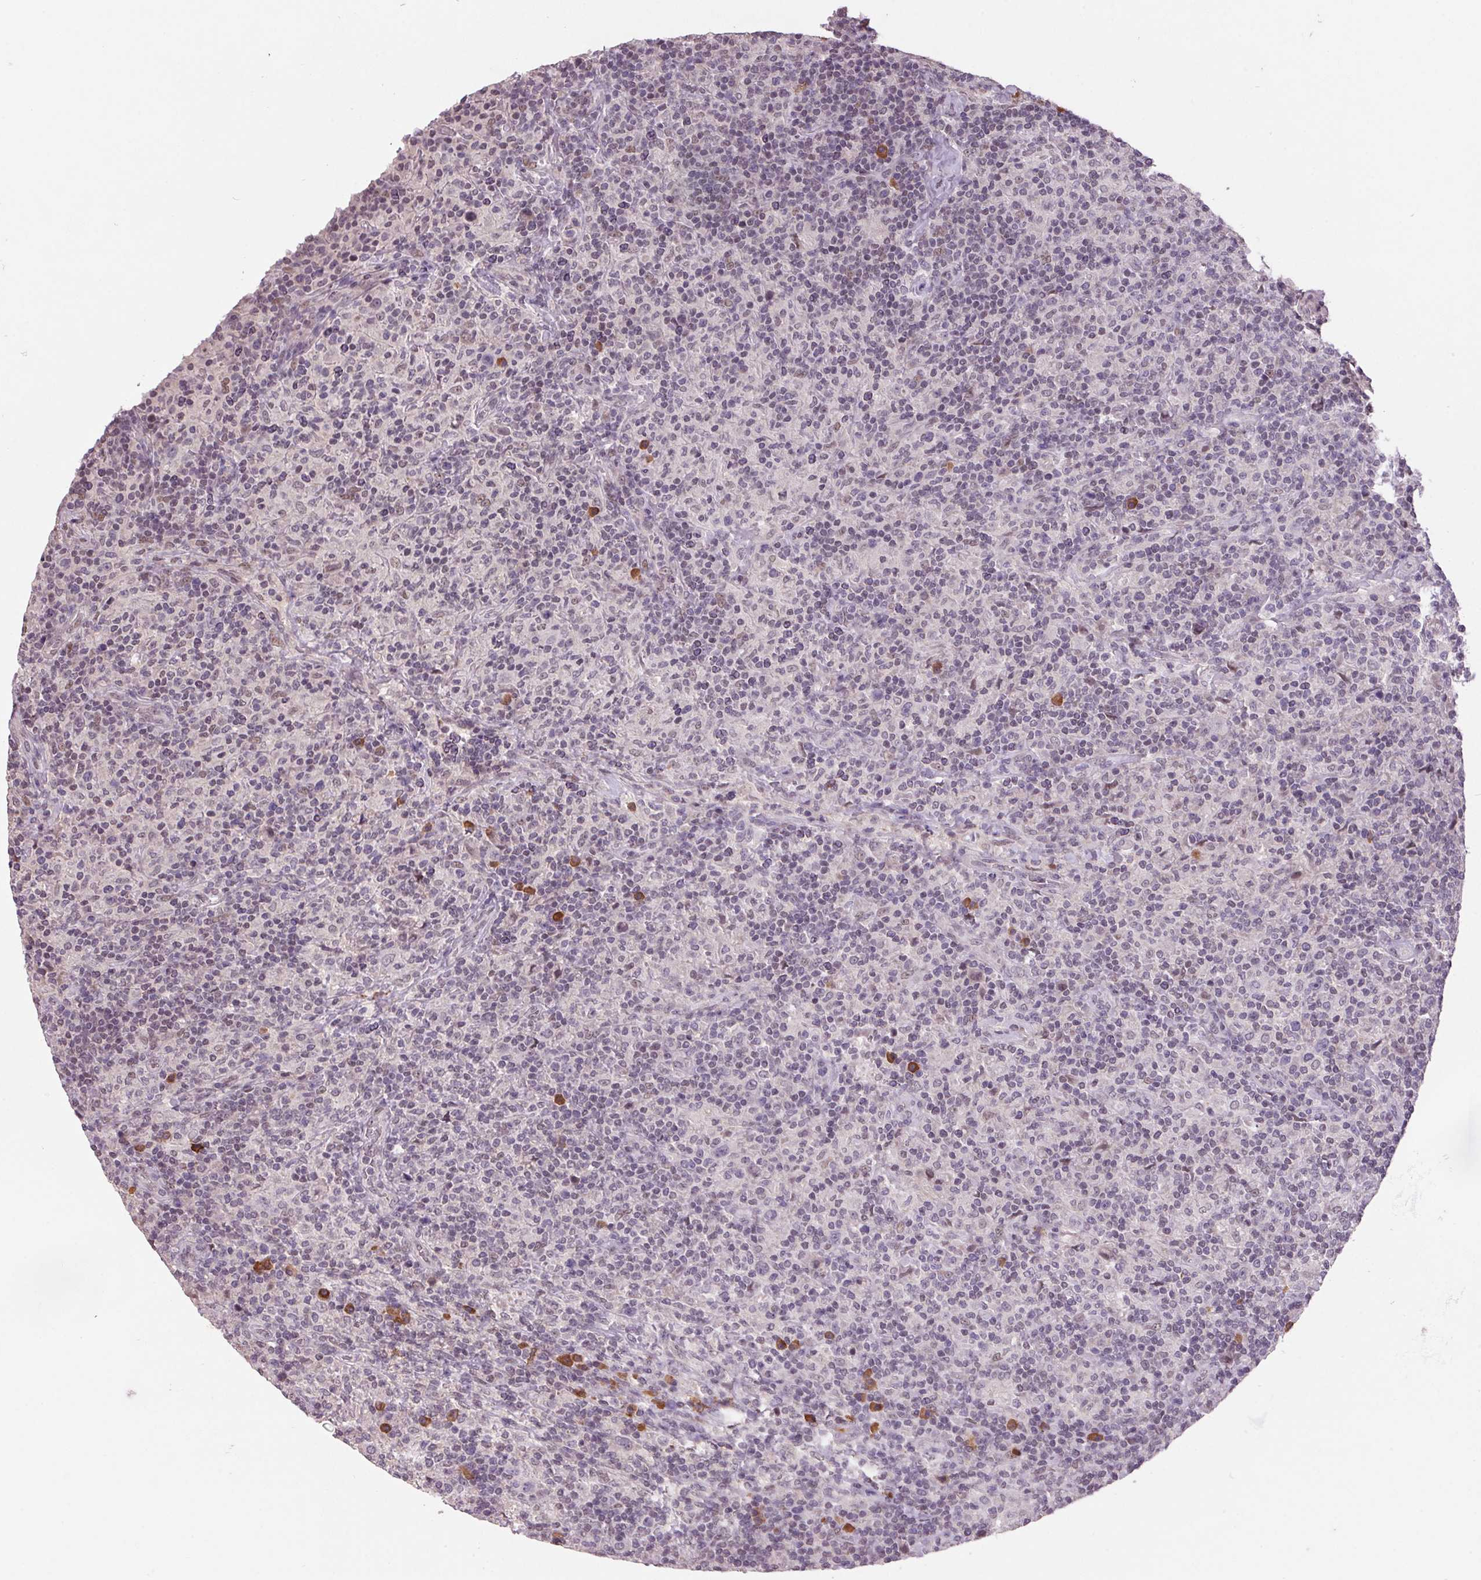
{"staining": {"intensity": "negative", "quantity": "none", "location": "none"}, "tissue": "lymphoma", "cell_type": "Tumor cells", "image_type": "cancer", "snomed": [{"axis": "morphology", "description": "Hodgkin's disease, NOS"}, {"axis": "topography", "description": "Lymph node"}], "caption": "This histopathology image is of Hodgkin's disease stained with immunohistochemistry (IHC) to label a protein in brown with the nuclei are counter-stained blue. There is no expression in tumor cells. The staining is performed using DAB (3,3'-diaminobenzidine) brown chromogen with nuclei counter-stained in using hematoxylin.", "gene": "ZBTB4", "patient": {"sex": "male", "age": 70}}